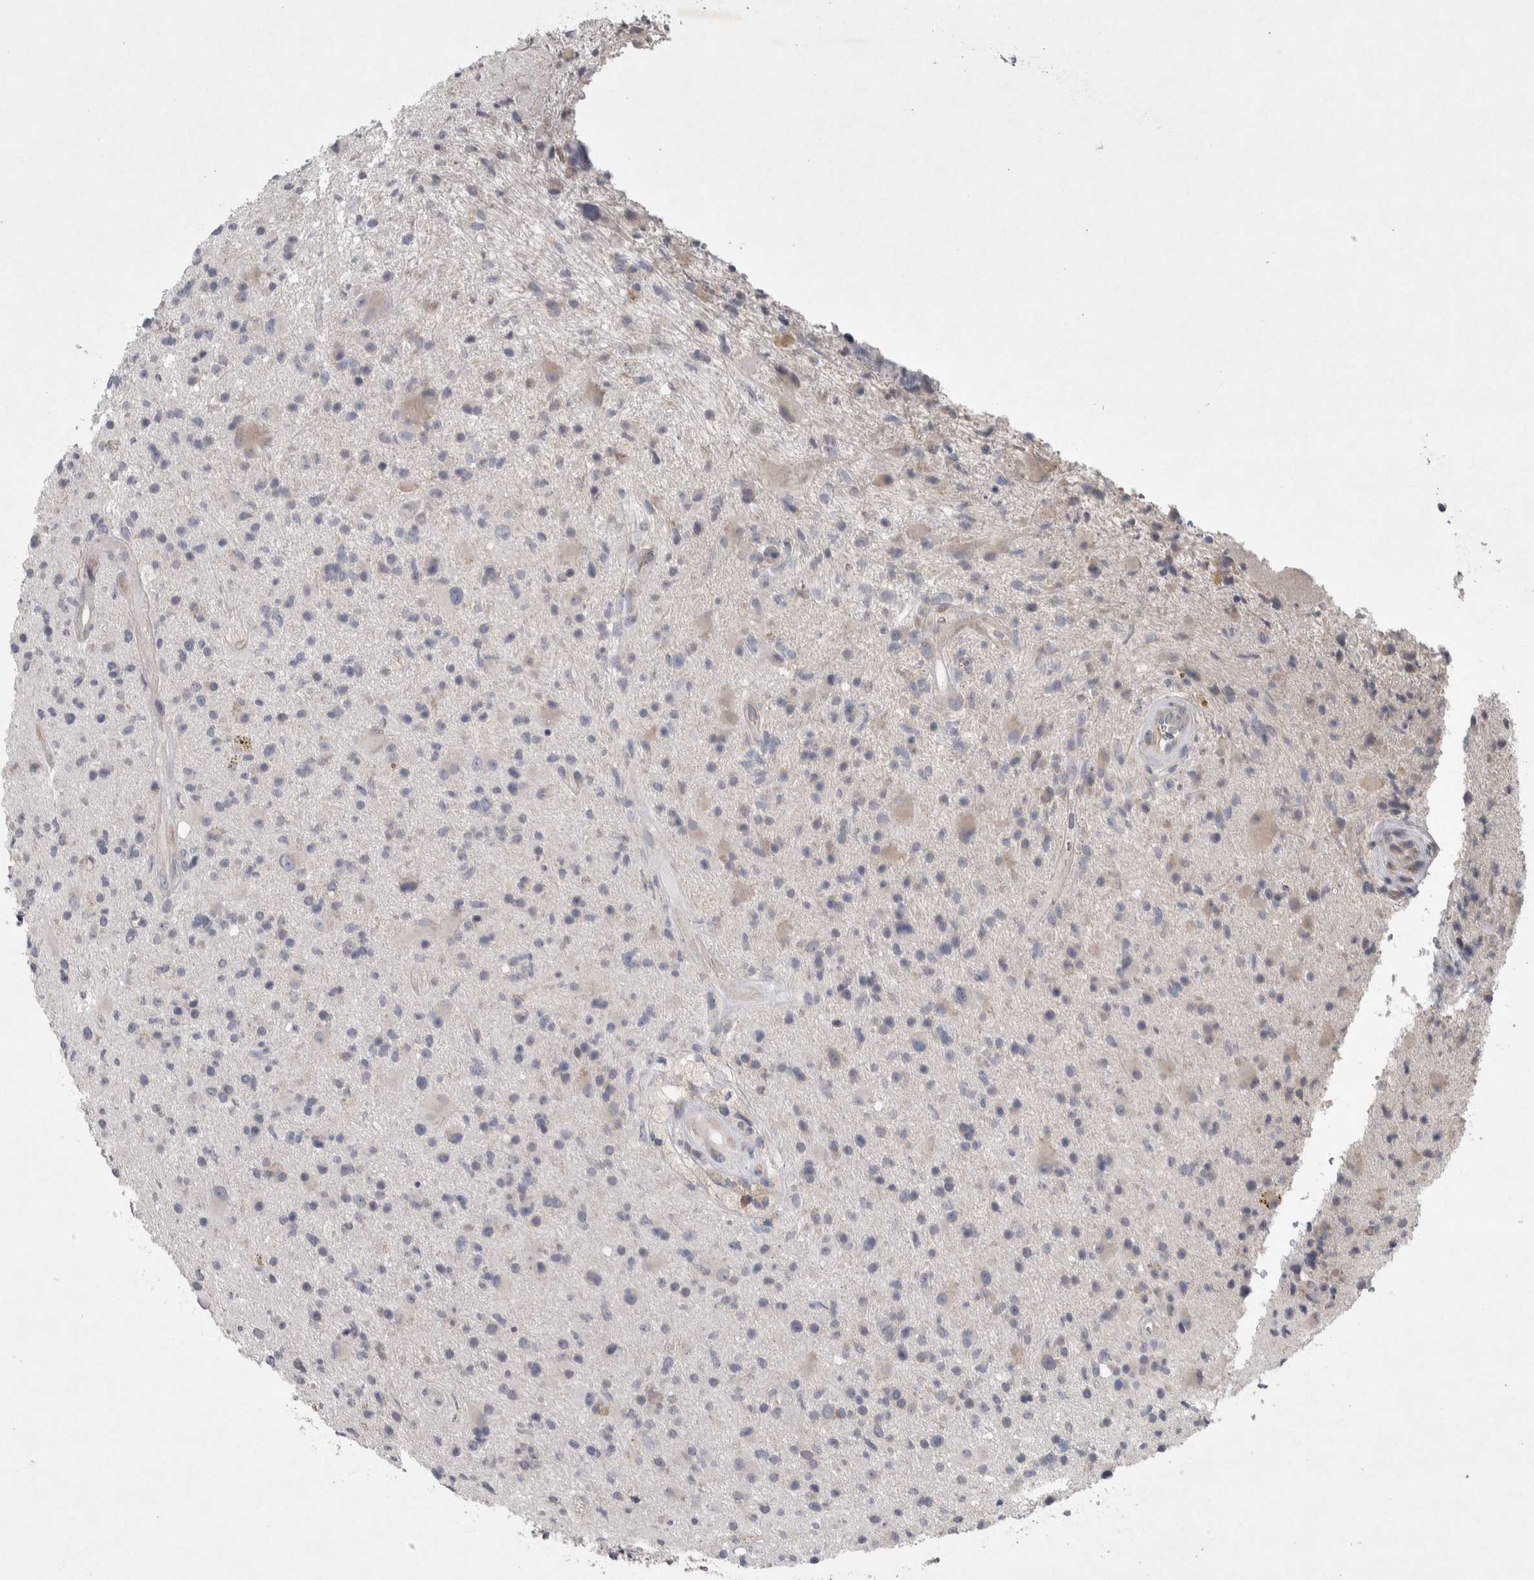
{"staining": {"intensity": "negative", "quantity": "none", "location": "none"}, "tissue": "glioma", "cell_type": "Tumor cells", "image_type": "cancer", "snomed": [{"axis": "morphology", "description": "Glioma, malignant, High grade"}, {"axis": "topography", "description": "Brain"}], "caption": "Tumor cells are negative for protein expression in human malignant glioma (high-grade). (DAB IHC, high magnification).", "gene": "SRP68", "patient": {"sex": "male", "age": 33}}